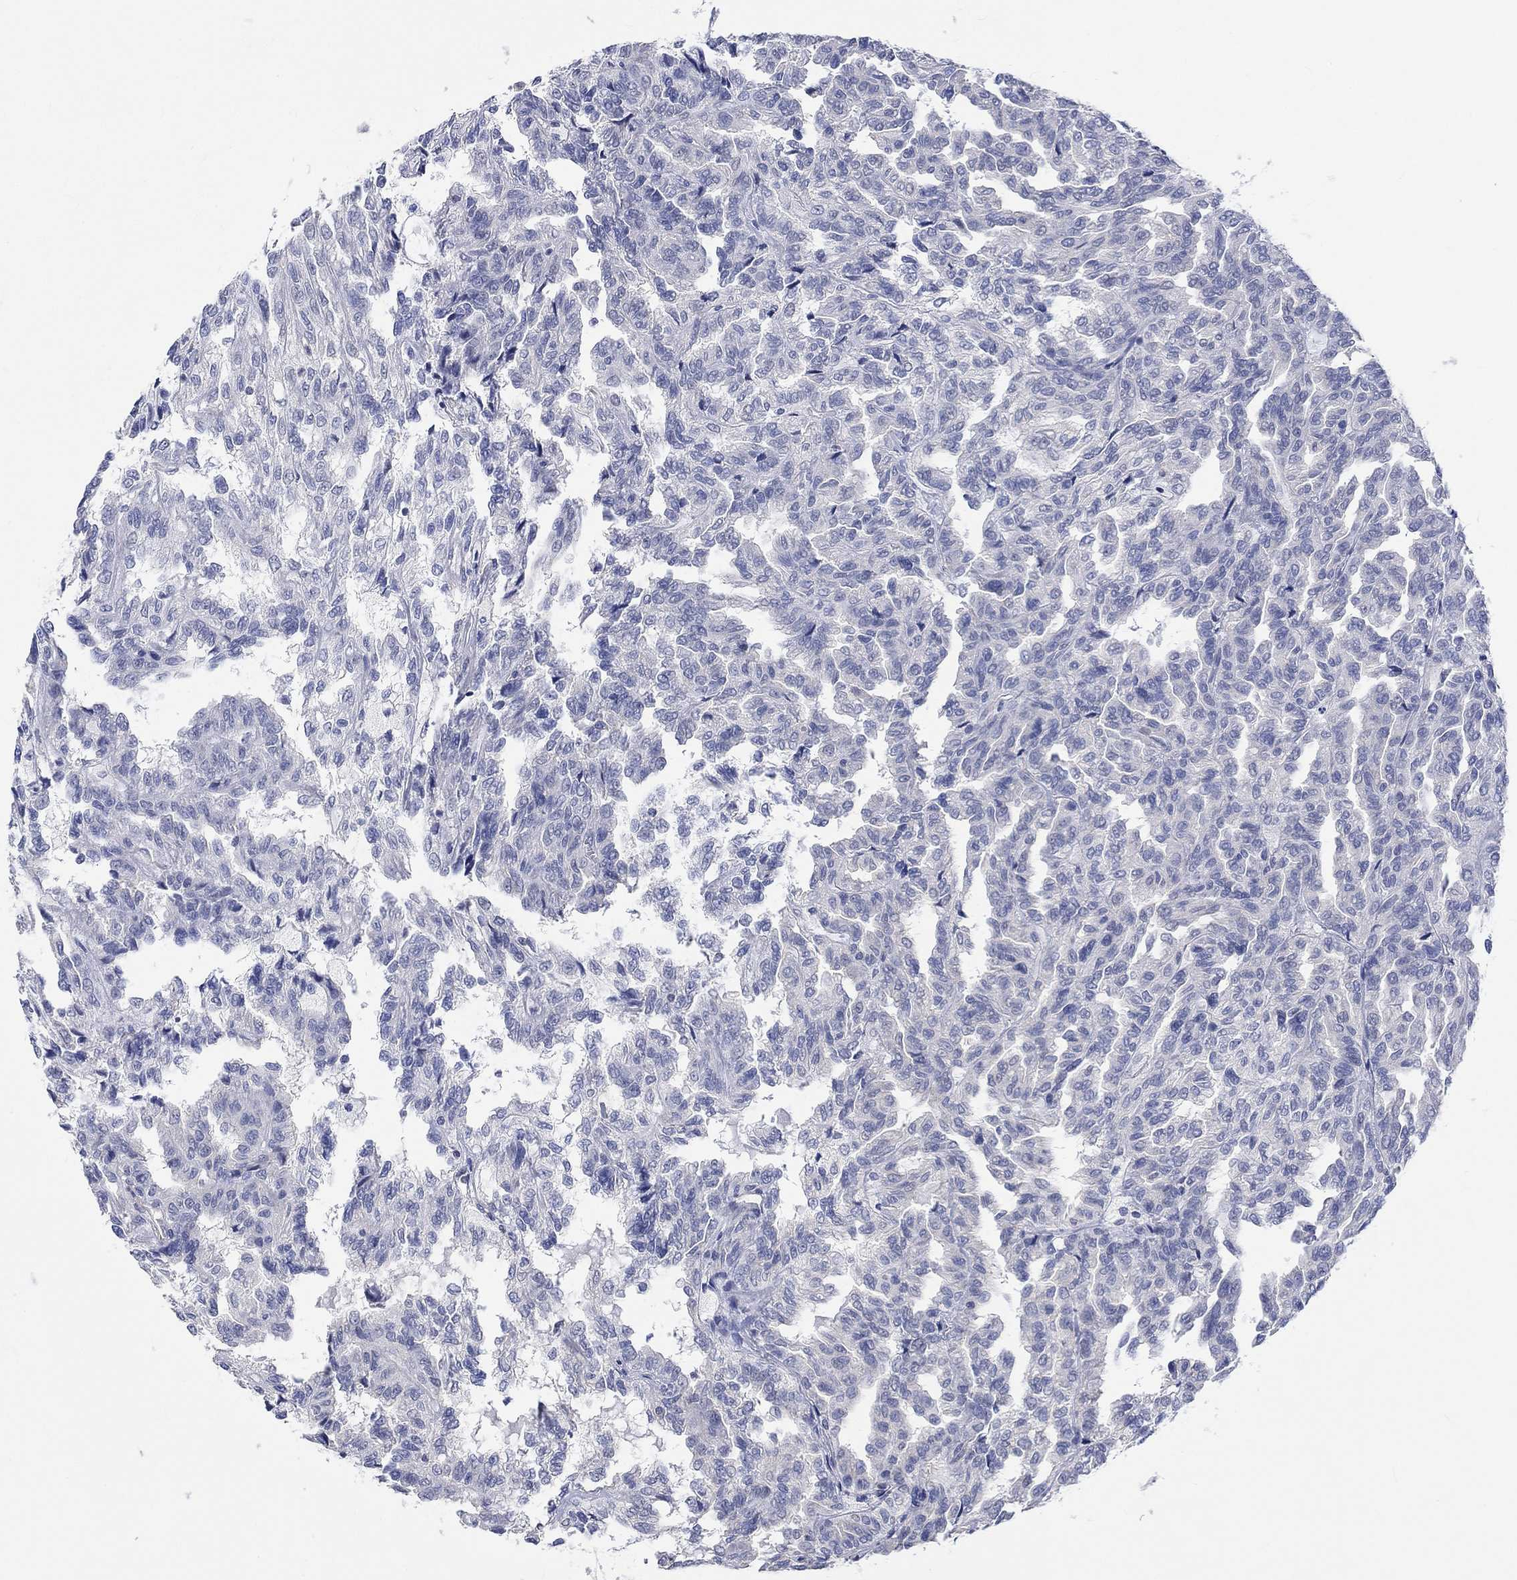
{"staining": {"intensity": "negative", "quantity": "none", "location": "none"}, "tissue": "renal cancer", "cell_type": "Tumor cells", "image_type": "cancer", "snomed": [{"axis": "morphology", "description": "Adenocarcinoma, NOS"}, {"axis": "topography", "description": "Kidney"}], "caption": "Renal cancer stained for a protein using immunohistochemistry (IHC) shows no positivity tumor cells.", "gene": "AGRP", "patient": {"sex": "male", "age": 79}}